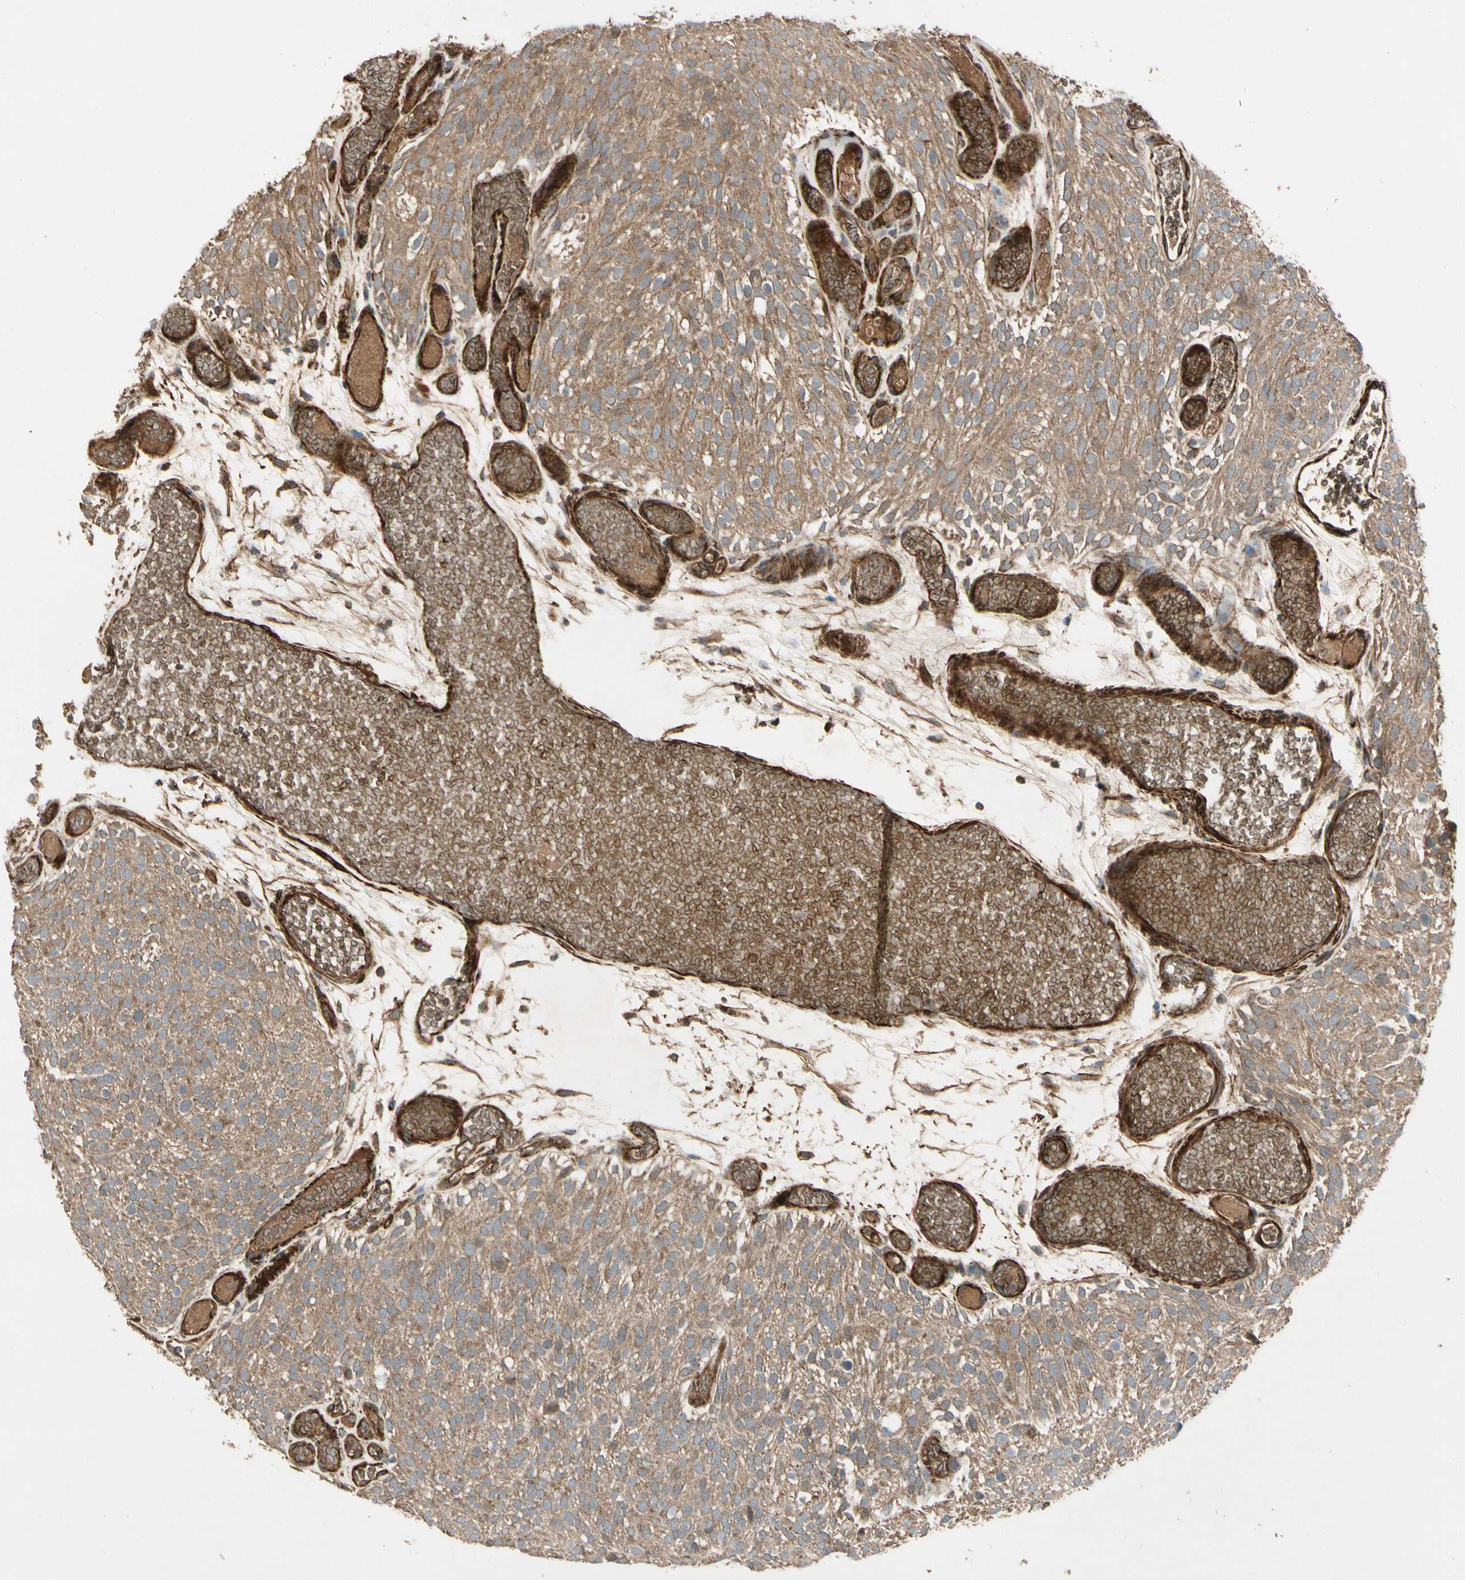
{"staining": {"intensity": "moderate", "quantity": ">75%", "location": "cytoplasmic/membranous"}, "tissue": "urothelial cancer", "cell_type": "Tumor cells", "image_type": "cancer", "snomed": [{"axis": "morphology", "description": "Urothelial carcinoma, Low grade"}, {"axis": "topography", "description": "Urinary bladder"}], "caption": "An IHC image of neoplastic tissue is shown. Protein staining in brown labels moderate cytoplasmic/membranous positivity in urothelial cancer within tumor cells. The protein of interest is shown in brown color, while the nuclei are stained blue.", "gene": "GCK", "patient": {"sex": "male", "age": 78}}